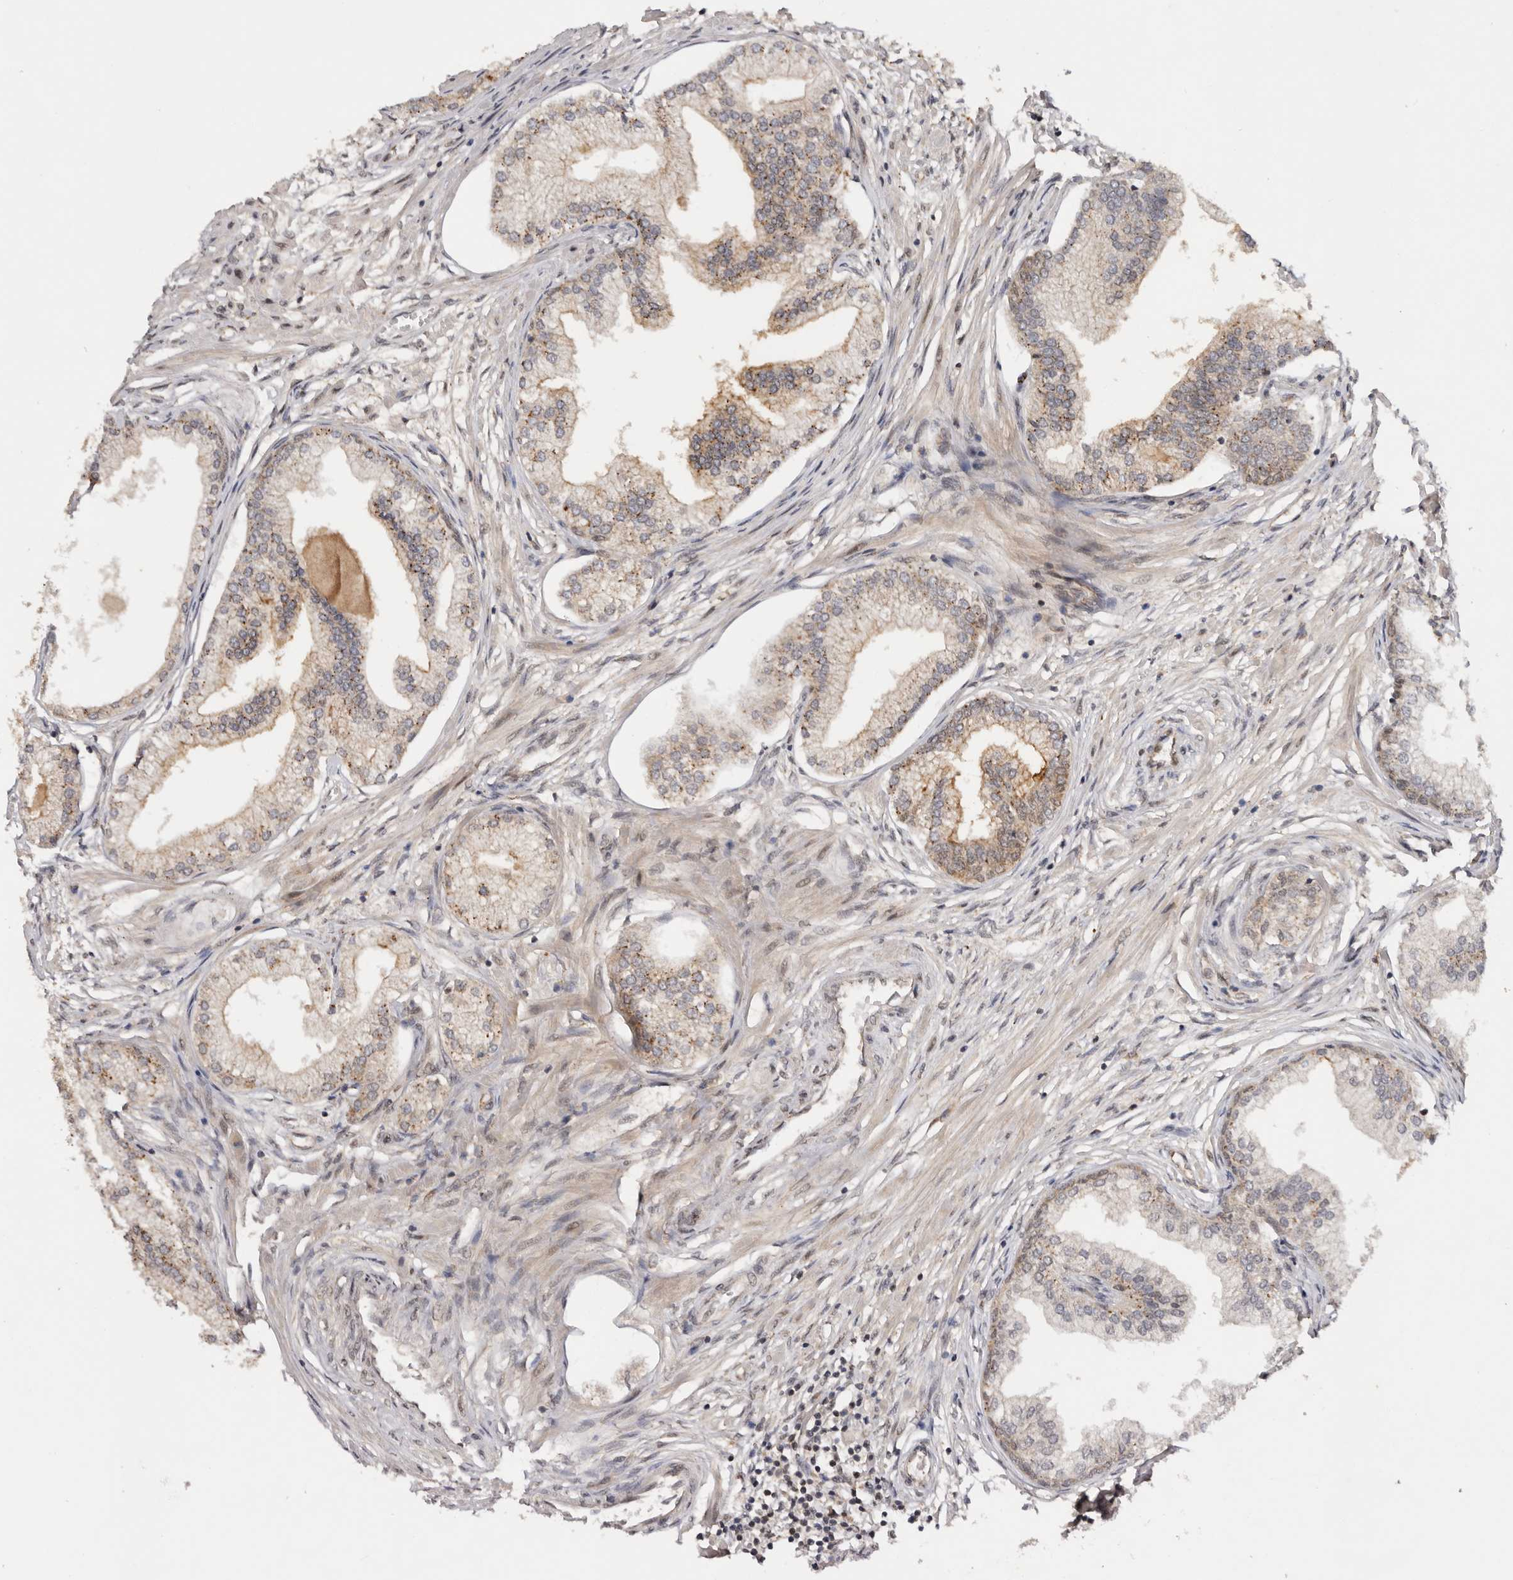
{"staining": {"intensity": "moderate", "quantity": "25%-75%", "location": "cytoplasmic/membranous"}, "tissue": "prostate", "cell_type": "Glandular cells", "image_type": "normal", "snomed": [{"axis": "morphology", "description": "Normal tissue, NOS"}, {"axis": "morphology", "description": "Urothelial carcinoma, Low grade"}, {"axis": "topography", "description": "Urinary bladder"}, {"axis": "topography", "description": "Prostate"}], "caption": "There is medium levels of moderate cytoplasmic/membranous staining in glandular cells of normal prostate, as demonstrated by immunohistochemical staining (brown color).", "gene": "TARS2", "patient": {"sex": "male", "age": 60}}